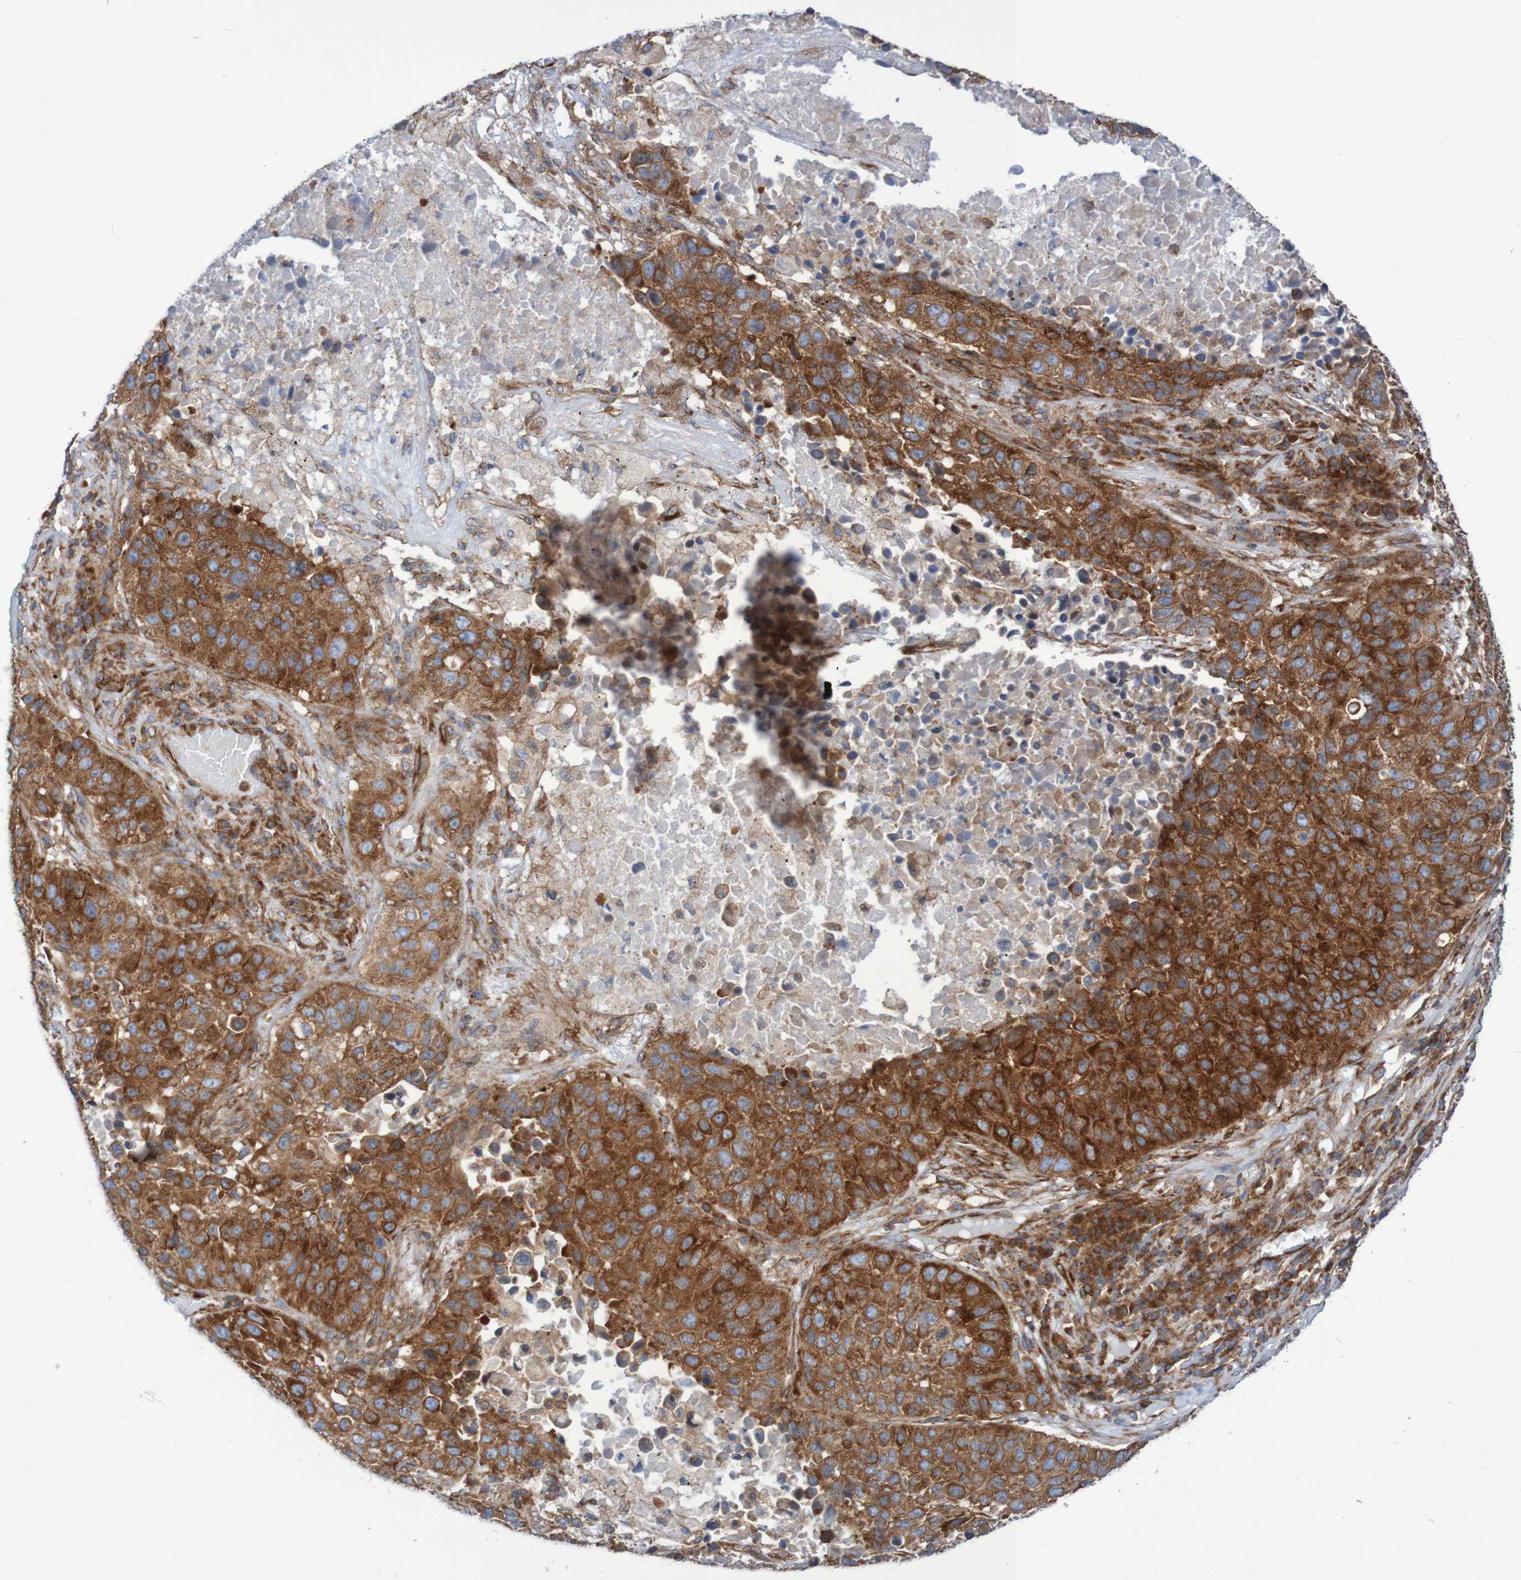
{"staining": {"intensity": "strong", "quantity": ">75%", "location": "cytoplasmic/membranous"}, "tissue": "lung cancer", "cell_type": "Tumor cells", "image_type": "cancer", "snomed": [{"axis": "morphology", "description": "Squamous cell carcinoma, NOS"}, {"axis": "topography", "description": "Lung"}], "caption": "DAB immunohistochemical staining of squamous cell carcinoma (lung) displays strong cytoplasmic/membranous protein positivity in about >75% of tumor cells. The protein is stained brown, and the nuclei are stained in blue (DAB IHC with brightfield microscopy, high magnification).", "gene": "FXR2", "patient": {"sex": "male", "age": 57}}